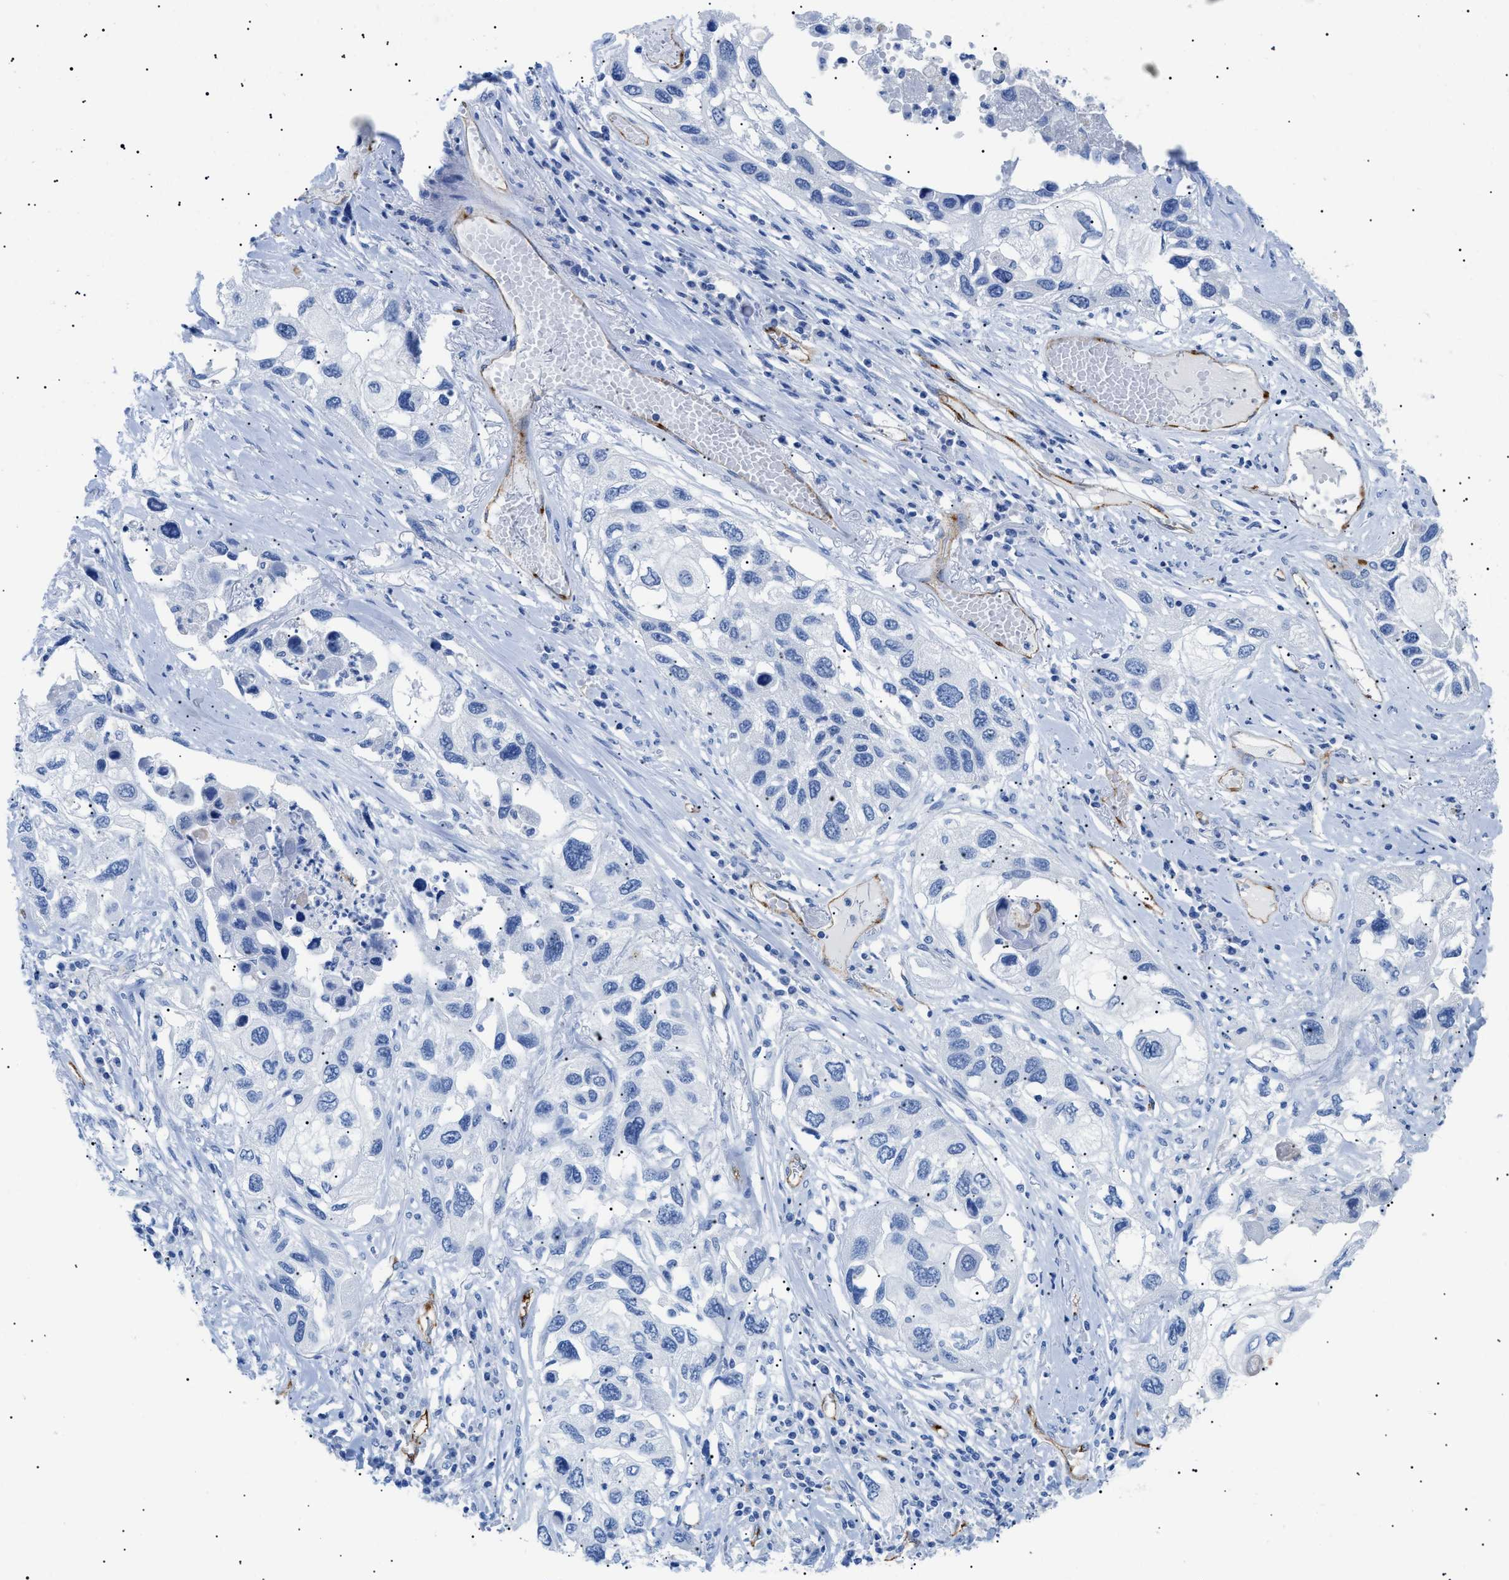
{"staining": {"intensity": "negative", "quantity": "none", "location": "none"}, "tissue": "lung cancer", "cell_type": "Tumor cells", "image_type": "cancer", "snomed": [{"axis": "morphology", "description": "Squamous cell carcinoma, NOS"}, {"axis": "topography", "description": "Lung"}], "caption": "IHC photomicrograph of human squamous cell carcinoma (lung) stained for a protein (brown), which shows no staining in tumor cells. (DAB (3,3'-diaminobenzidine) immunohistochemistry (IHC) visualized using brightfield microscopy, high magnification).", "gene": "PODXL", "patient": {"sex": "male", "age": 71}}